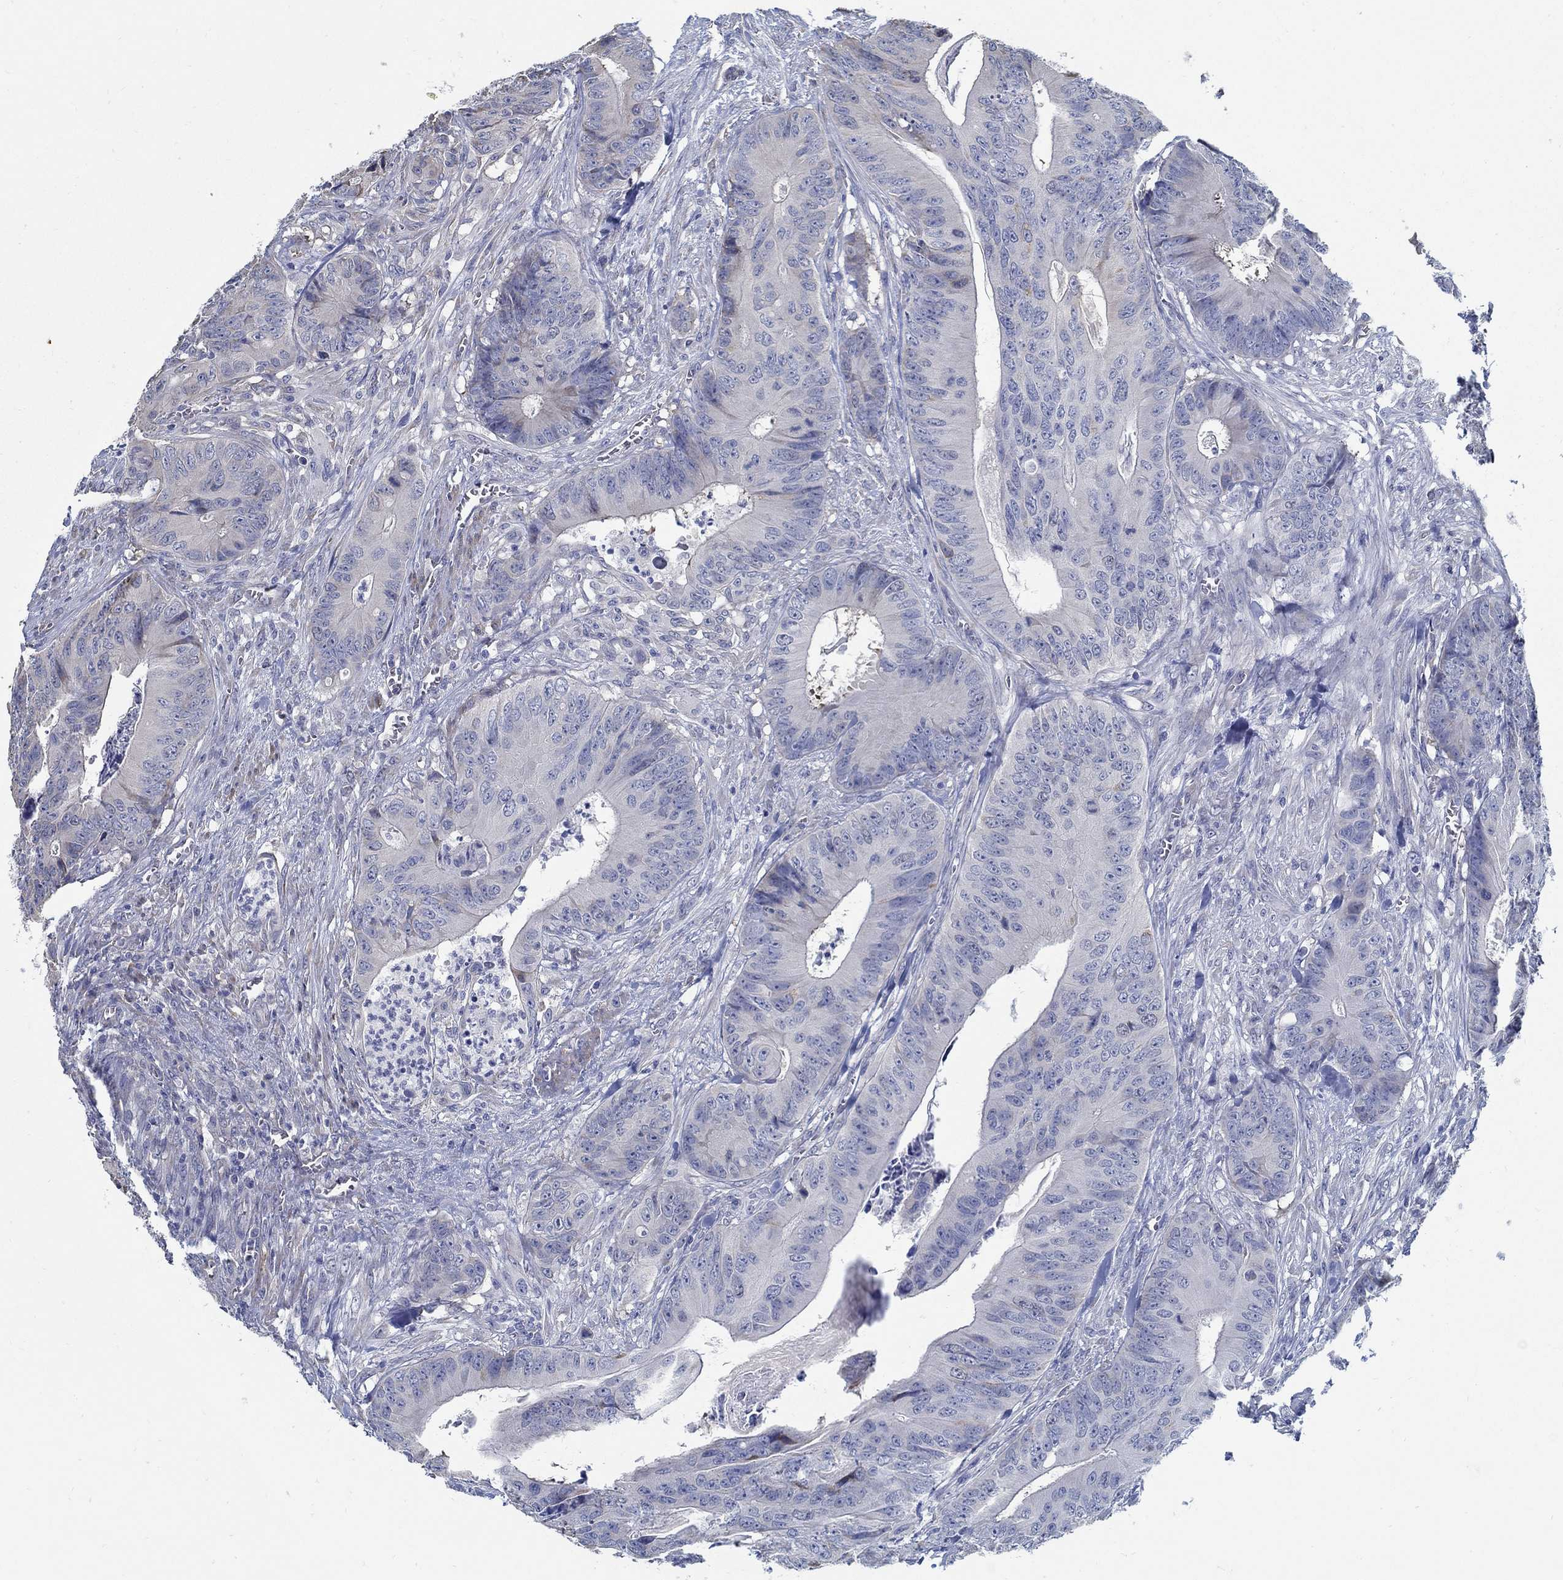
{"staining": {"intensity": "negative", "quantity": "none", "location": "none"}, "tissue": "colorectal cancer", "cell_type": "Tumor cells", "image_type": "cancer", "snomed": [{"axis": "morphology", "description": "Adenocarcinoma, NOS"}, {"axis": "topography", "description": "Colon"}], "caption": "DAB immunohistochemical staining of adenocarcinoma (colorectal) demonstrates no significant expression in tumor cells.", "gene": "C15orf39", "patient": {"sex": "male", "age": 84}}